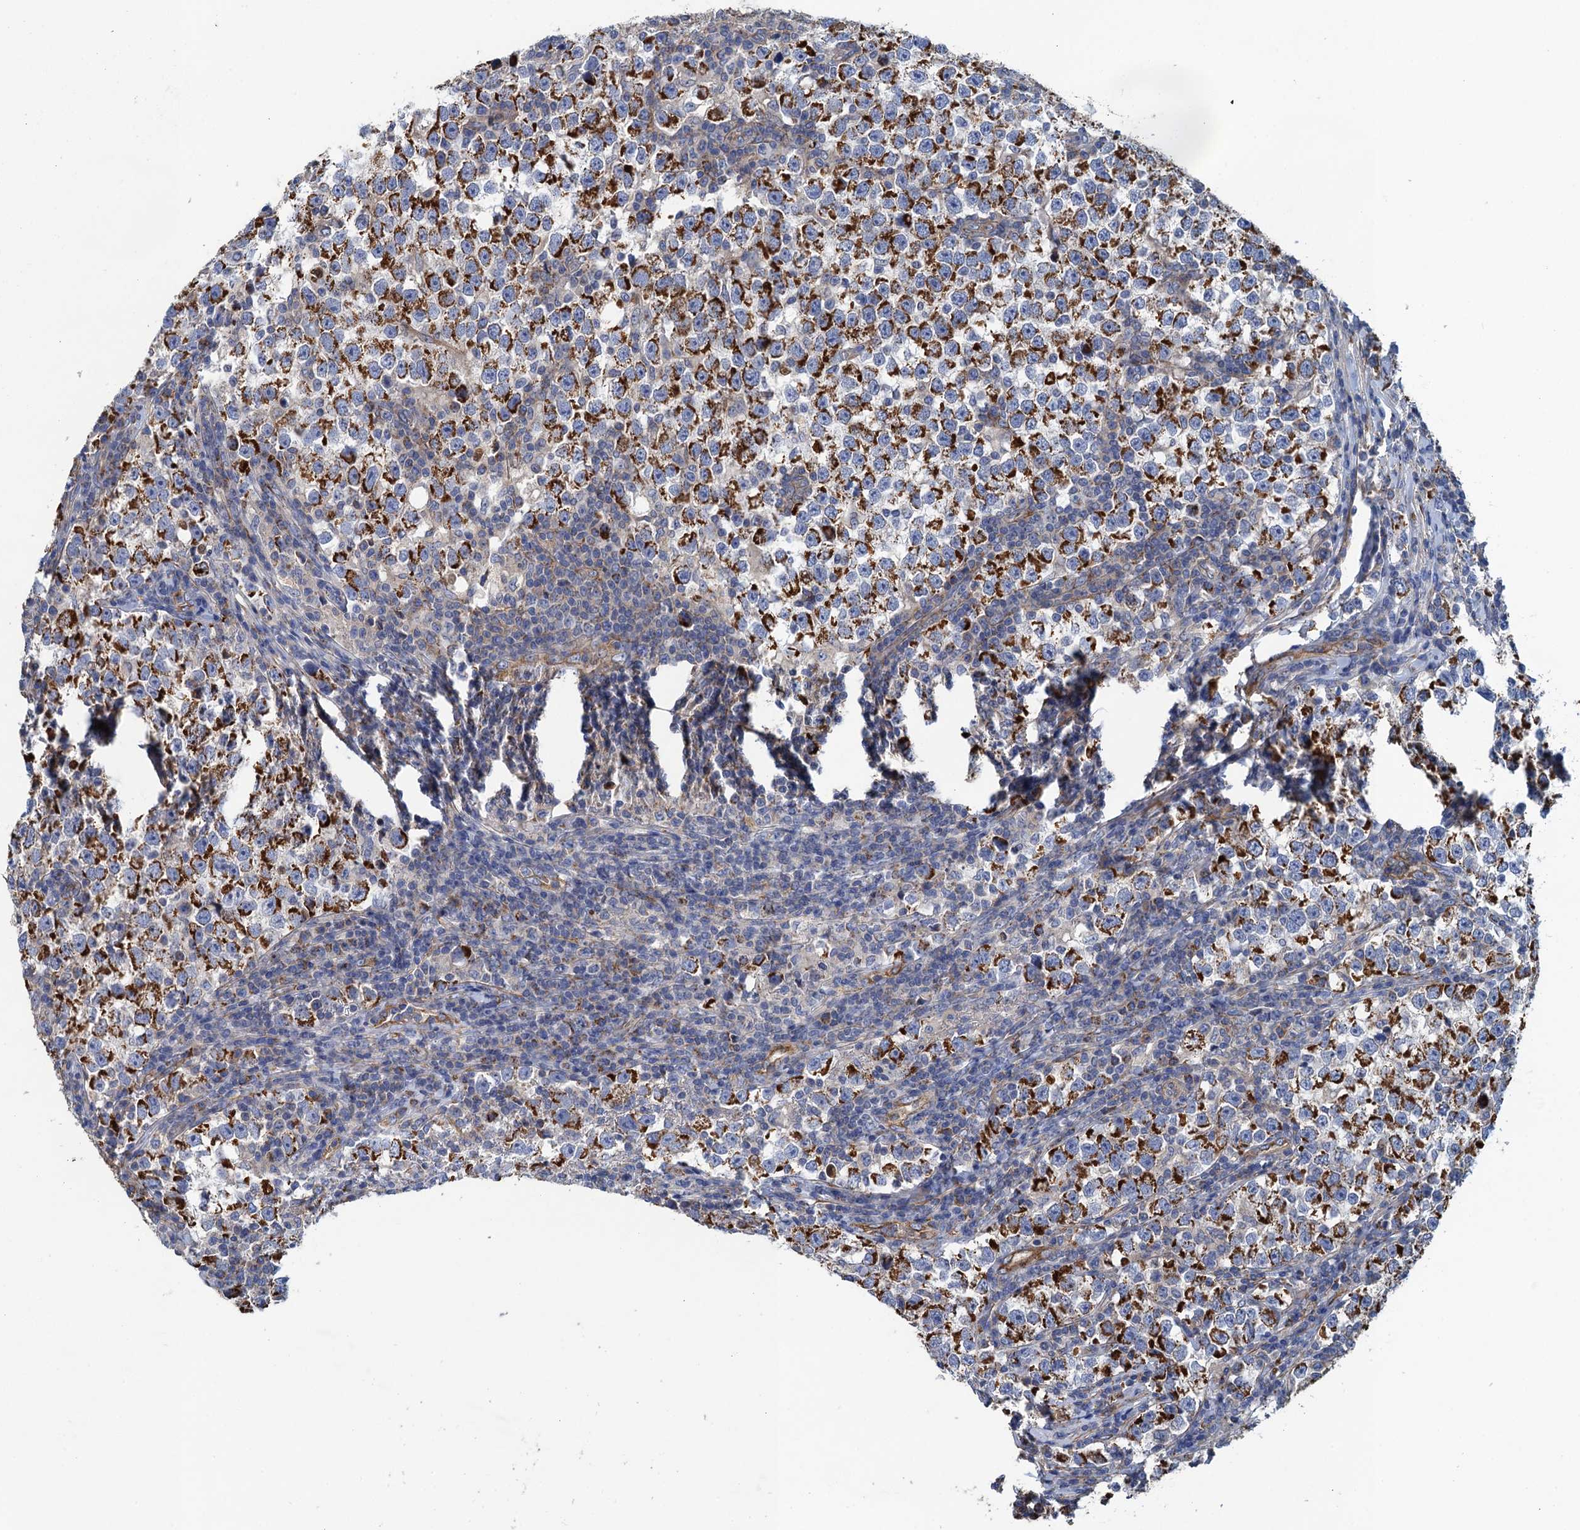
{"staining": {"intensity": "strong", "quantity": ">75%", "location": "cytoplasmic/membranous"}, "tissue": "testis cancer", "cell_type": "Tumor cells", "image_type": "cancer", "snomed": [{"axis": "morphology", "description": "Normal tissue, NOS"}, {"axis": "morphology", "description": "Seminoma, NOS"}, {"axis": "topography", "description": "Testis"}], "caption": "Testis cancer (seminoma) tissue displays strong cytoplasmic/membranous staining in about >75% of tumor cells (DAB (3,3'-diaminobenzidine) IHC, brown staining for protein, blue staining for nuclei).", "gene": "GCSH", "patient": {"sex": "male", "age": 43}}